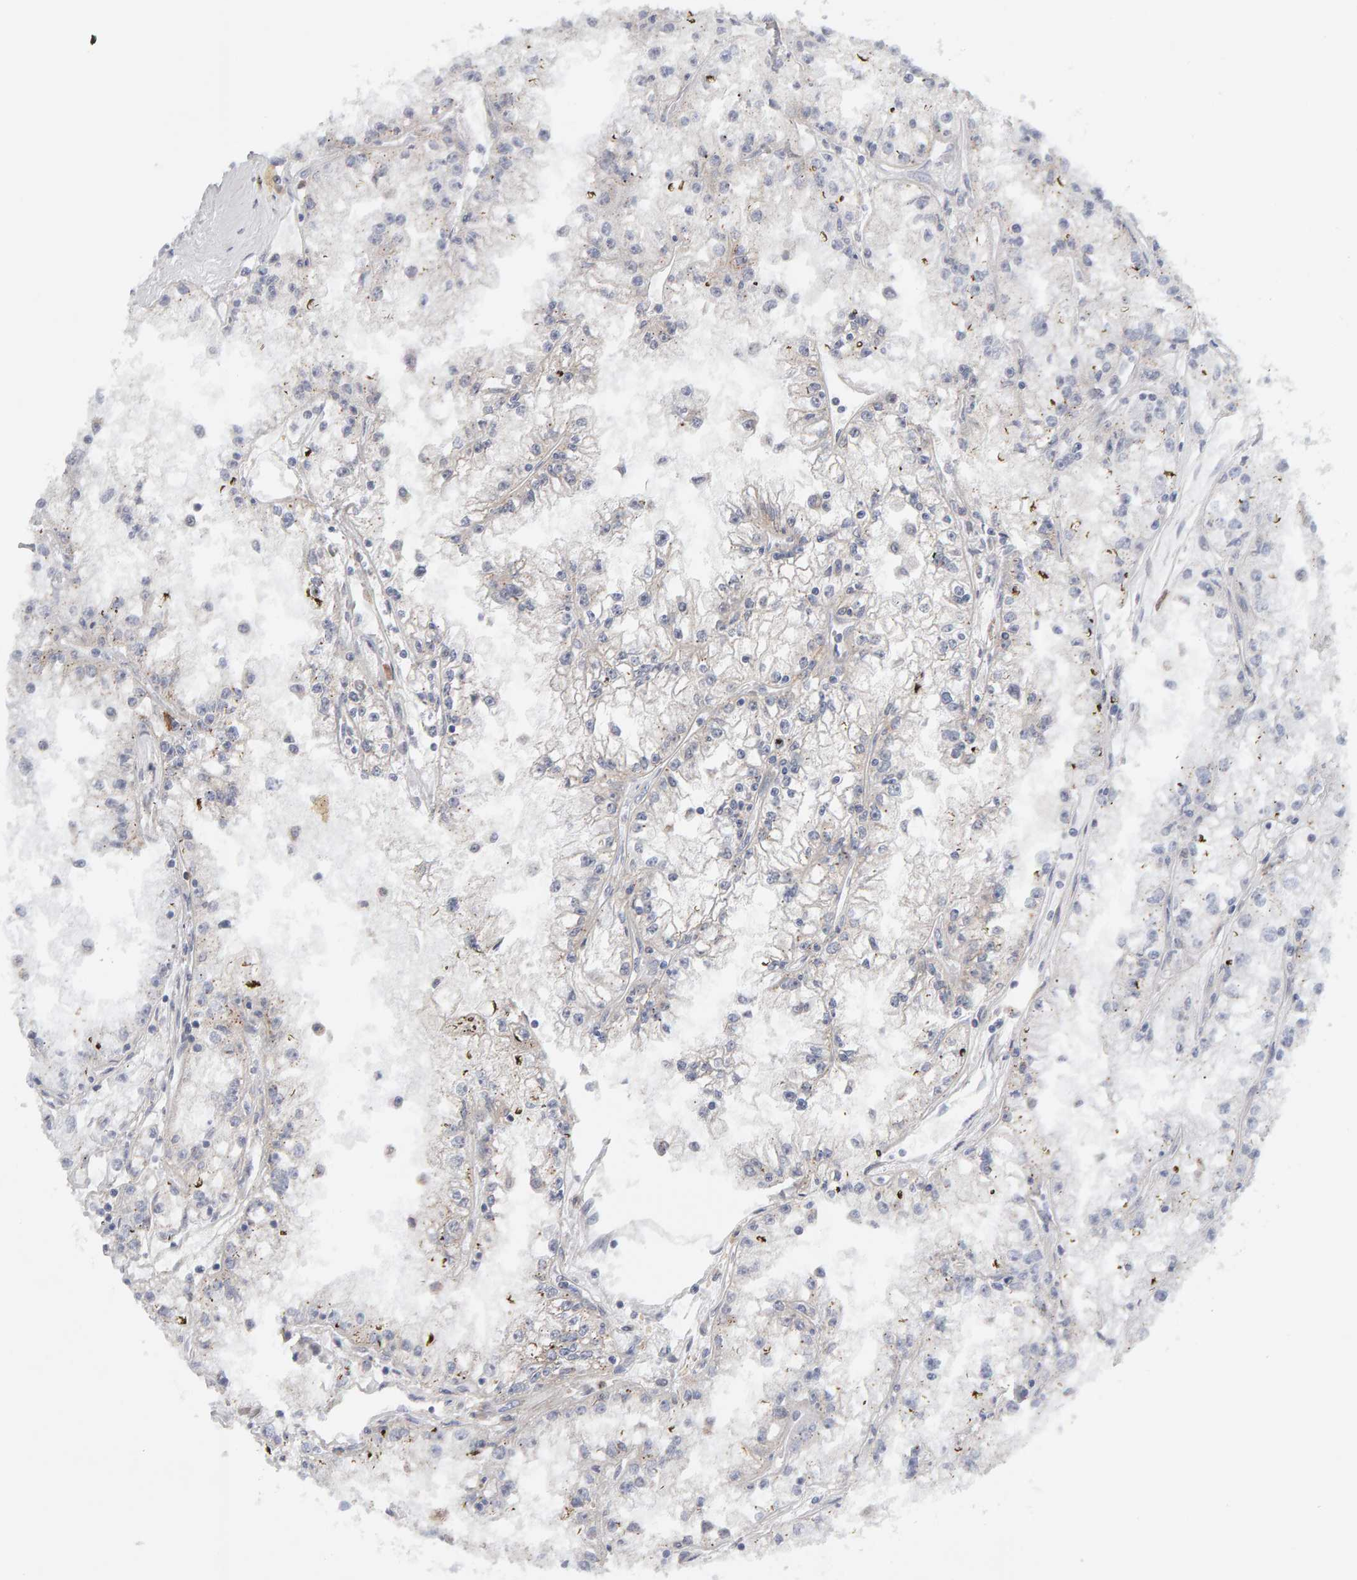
{"staining": {"intensity": "negative", "quantity": "none", "location": "none"}, "tissue": "renal cancer", "cell_type": "Tumor cells", "image_type": "cancer", "snomed": [{"axis": "morphology", "description": "Adenocarcinoma, NOS"}, {"axis": "topography", "description": "Kidney"}], "caption": "Tumor cells are negative for brown protein staining in adenocarcinoma (renal).", "gene": "ENGASE", "patient": {"sex": "male", "age": 56}}